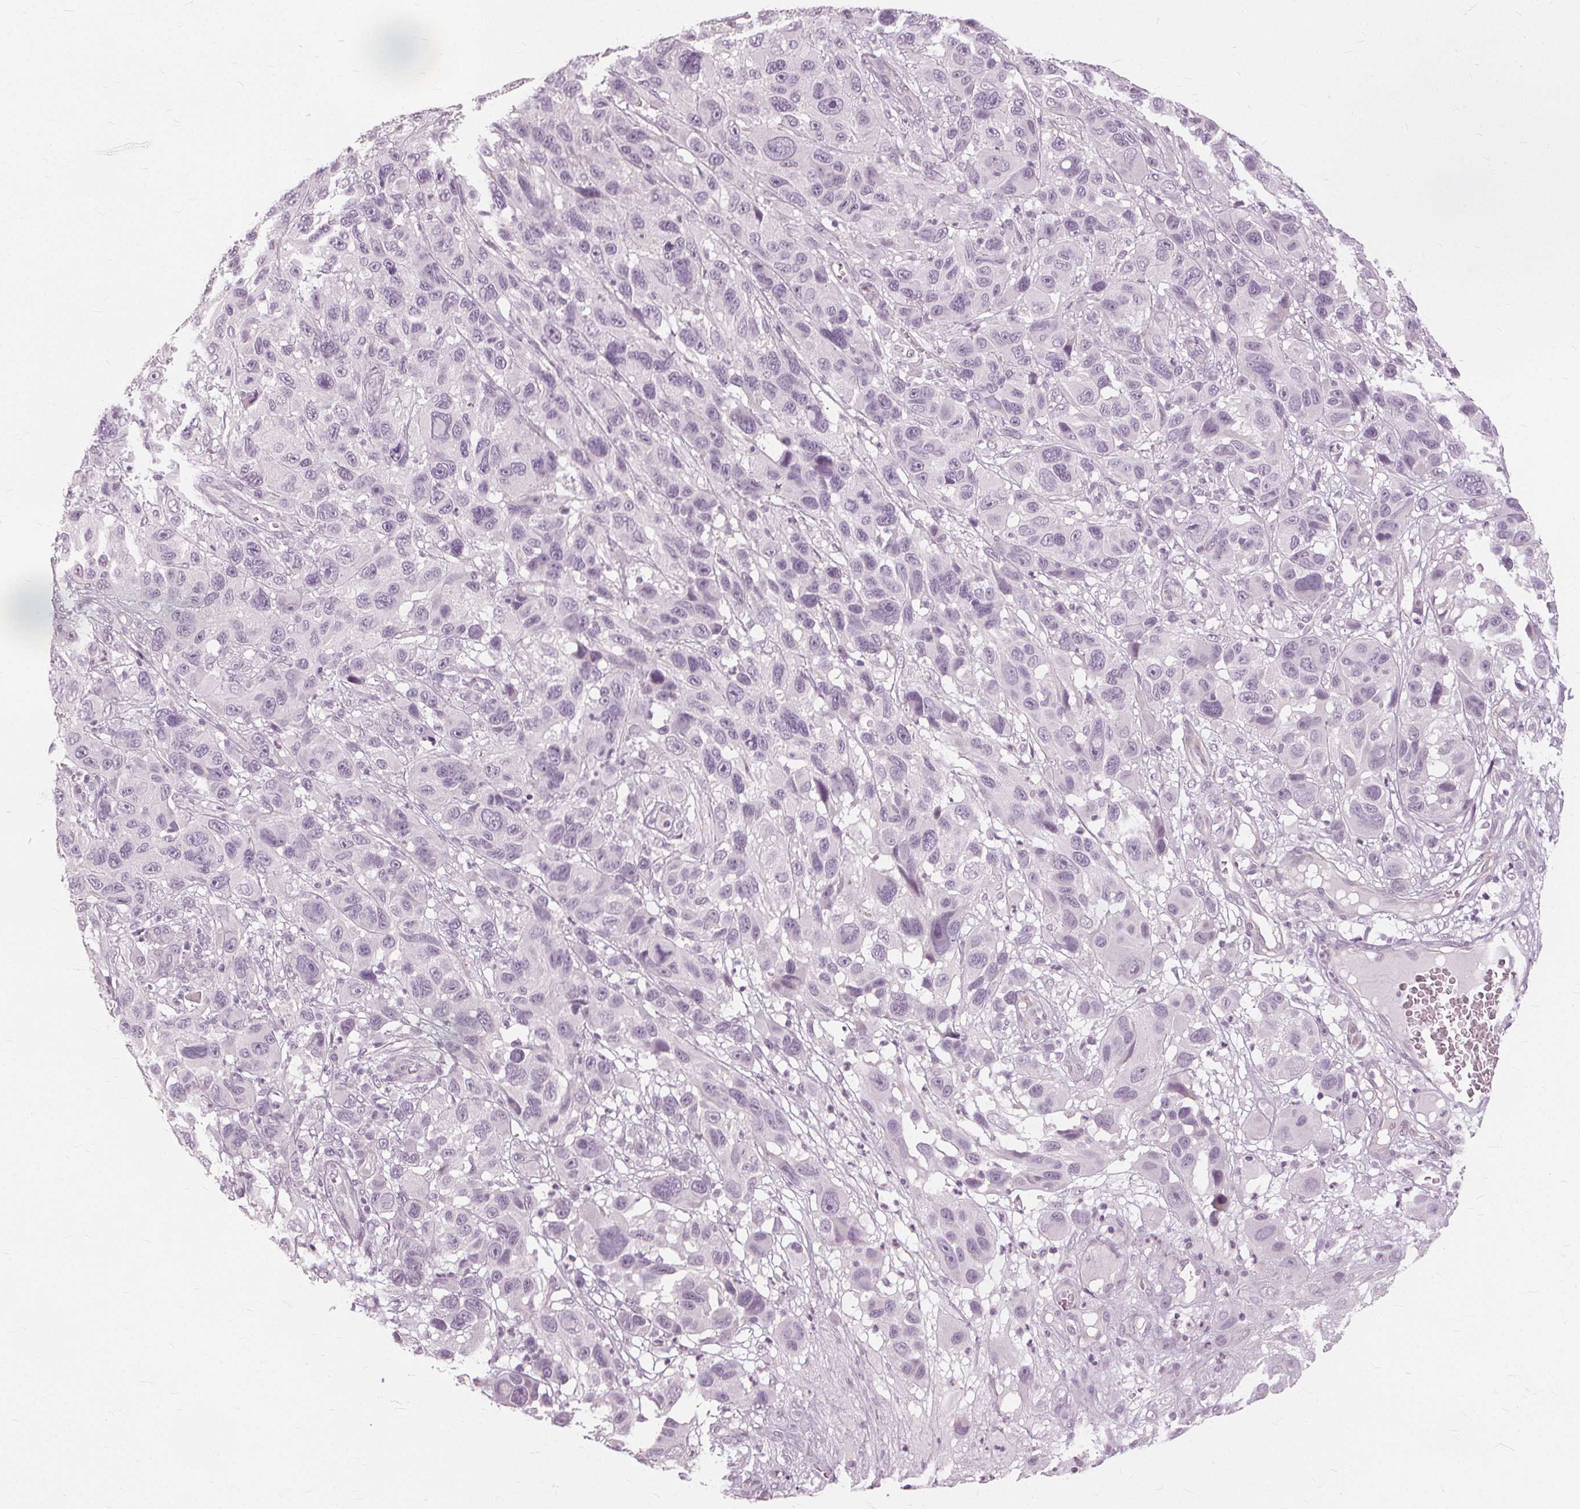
{"staining": {"intensity": "negative", "quantity": "none", "location": "none"}, "tissue": "melanoma", "cell_type": "Tumor cells", "image_type": "cancer", "snomed": [{"axis": "morphology", "description": "Malignant melanoma, NOS"}, {"axis": "topography", "description": "Skin"}], "caption": "This is an IHC photomicrograph of human malignant melanoma. There is no positivity in tumor cells.", "gene": "SFTPD", "patient": {"sex": "male", "age": 53}}